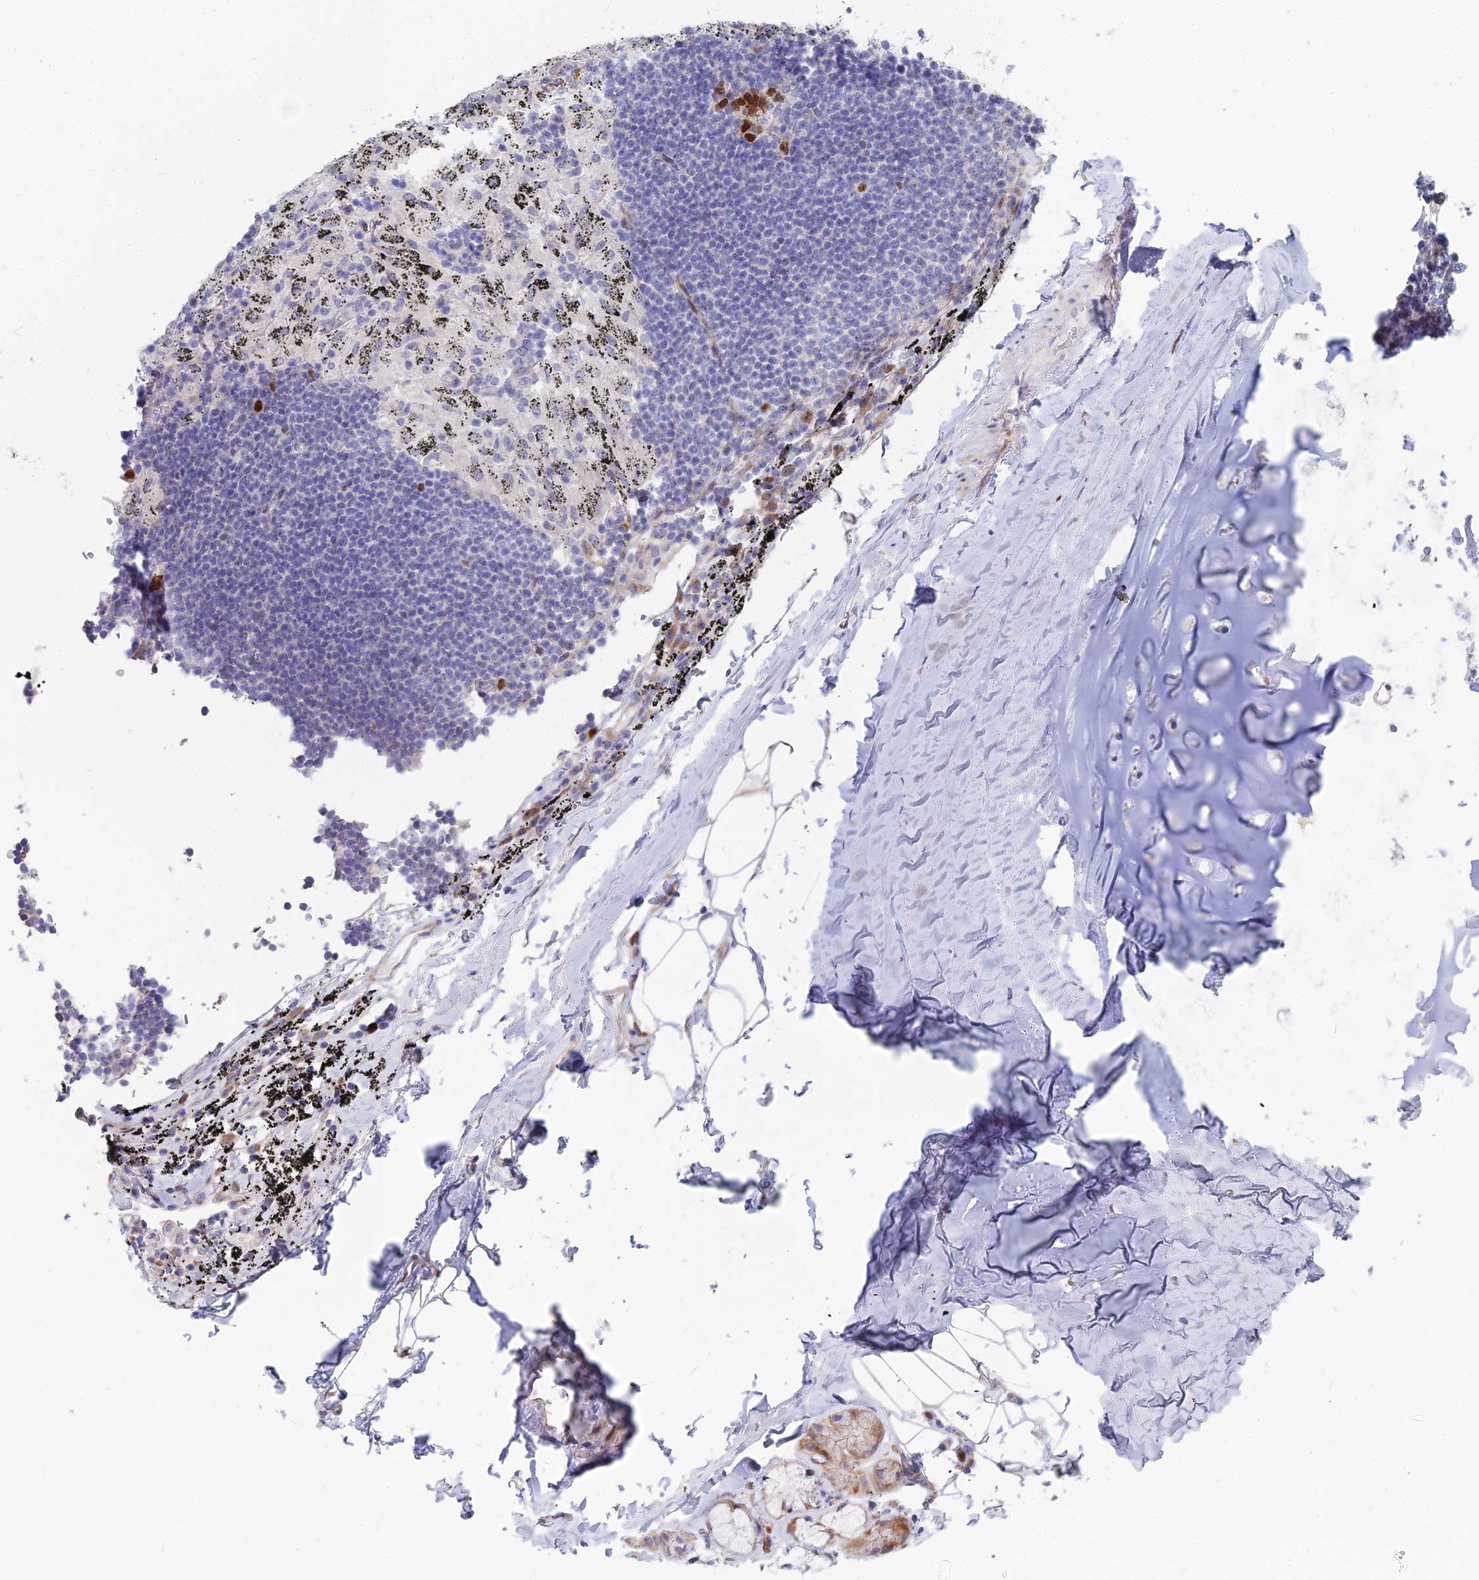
{"staining": {"intensity": "negative", "quantity": "none", "location": "none"}, "tissue": "adipose tissue", "cell_type": "Adipocytes", "image_type": "normal", "snomed": [{"axis": "morphology", "description": "Normal tissue, NOS"}, {"axis": "topography", "description": "Lymph node"}, {"axis": "topography", "description": "Bronchus"}], "caption": "A micrograph of adipose tissue stained for a protein exhibits no brown staining in adipocytes. The staining was performed using DAB to visualize the protein expression in brown, while the nuclei were stained in blue with hematoxylin (Magnification: 20x).", "gene": "ENSG00000285920", "patient": {"sex": "male", "age": 63}}